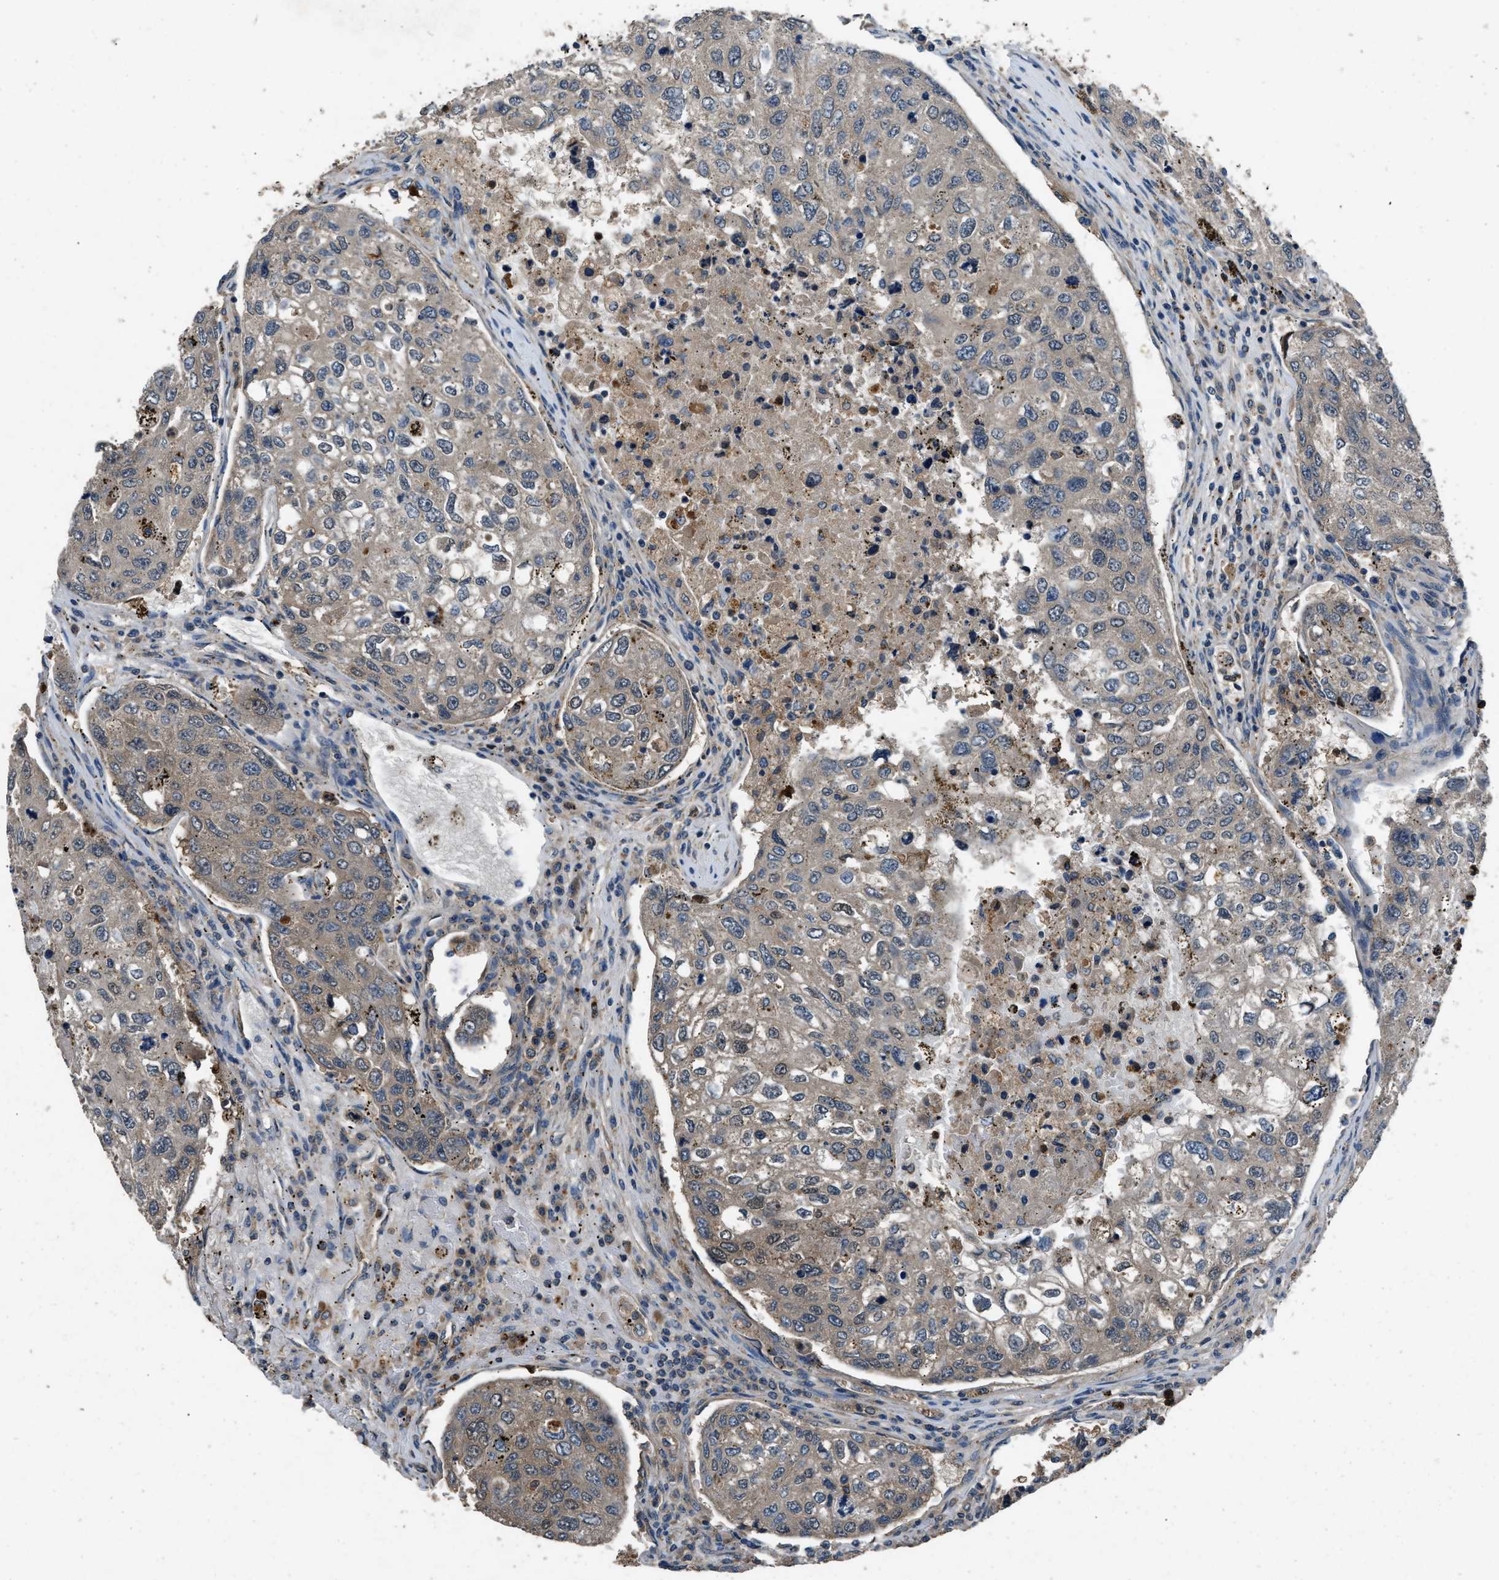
{"staining": {"intensity": "weak", "quantity": "25%-75%", "location": "cytoplasmic/membranous,nuclear"}, "tissue": "urothelial cancer", "cell_type": "Tumor cells", "image_type": "cancer", "snomed": [{"axis": "morphology", "description": "Urothelial carcinoma, High grade"}, {"axis": "topography", "description": "Lymph node"}, {"axis": "topography", "description": "Urinary bladder"}], "caption": "Human urothelial cancer stained with a brown dye displays weak cytoplasmic/membranous and nuclear positive positivity in approximately 25%-75% of tumor cells.", "gene": "PPID", "patient": {"sex": "male", "age": 51}}